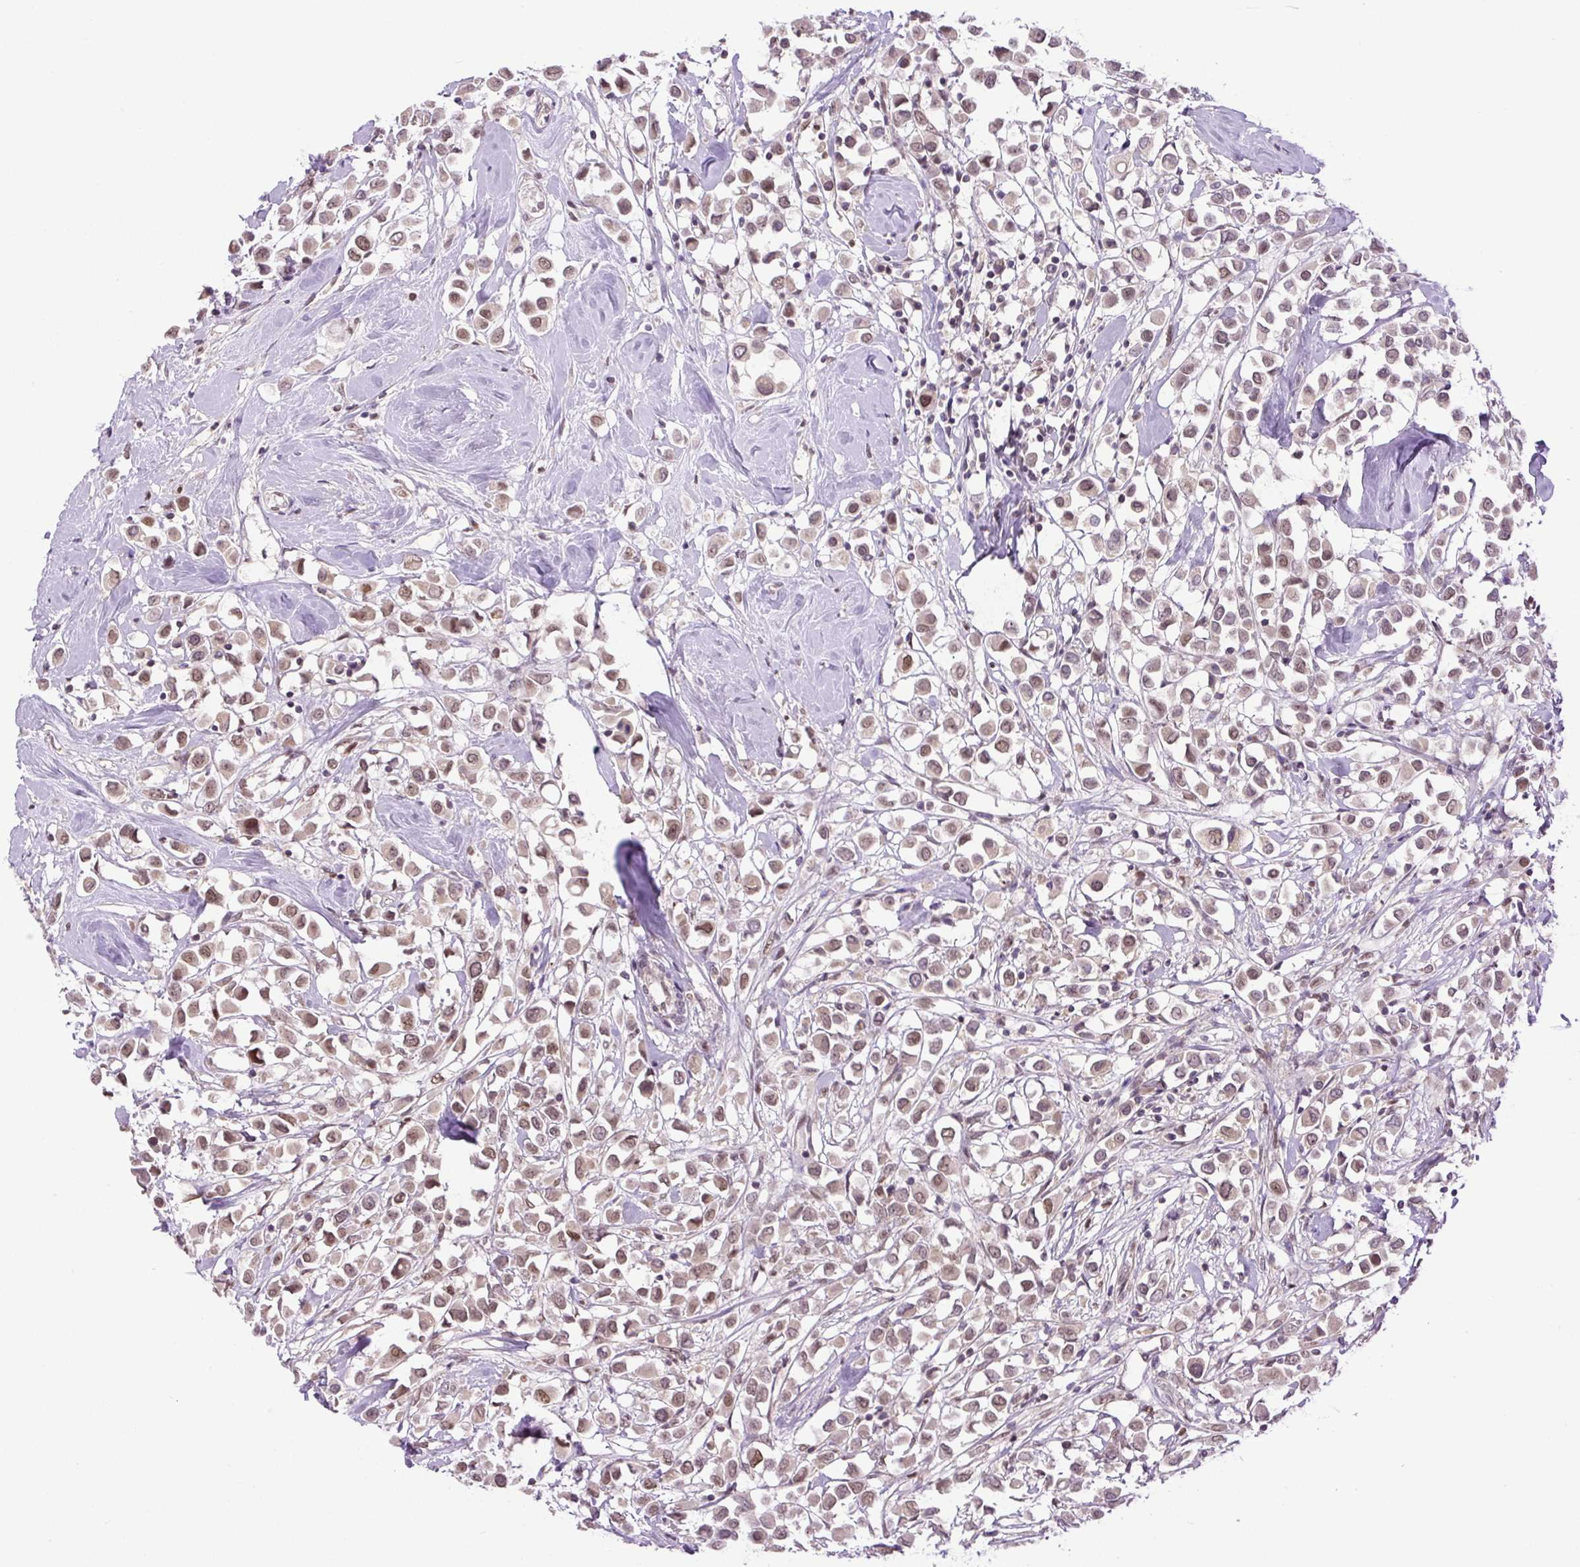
{"staining": {"intensity": "moderate", "quantity": ">75%", "location": "nuclear"}, "tissue": "breast cancer", "cell_type": "Tumor cells", "image_type": "cancer", "snomed": [{"axis": "morphology", "description": "Duct carcinoma"}, {"axis": "topography", "description": "Breast"}], "caption": "Breast intraductal carcinoma was stained to show a protein in brown. There is medium levels of moderate nuclear staining in approximately >75% of tumor cells.", "gene": "KPNA1", "patient": {"sex": "female", "age": 61}}